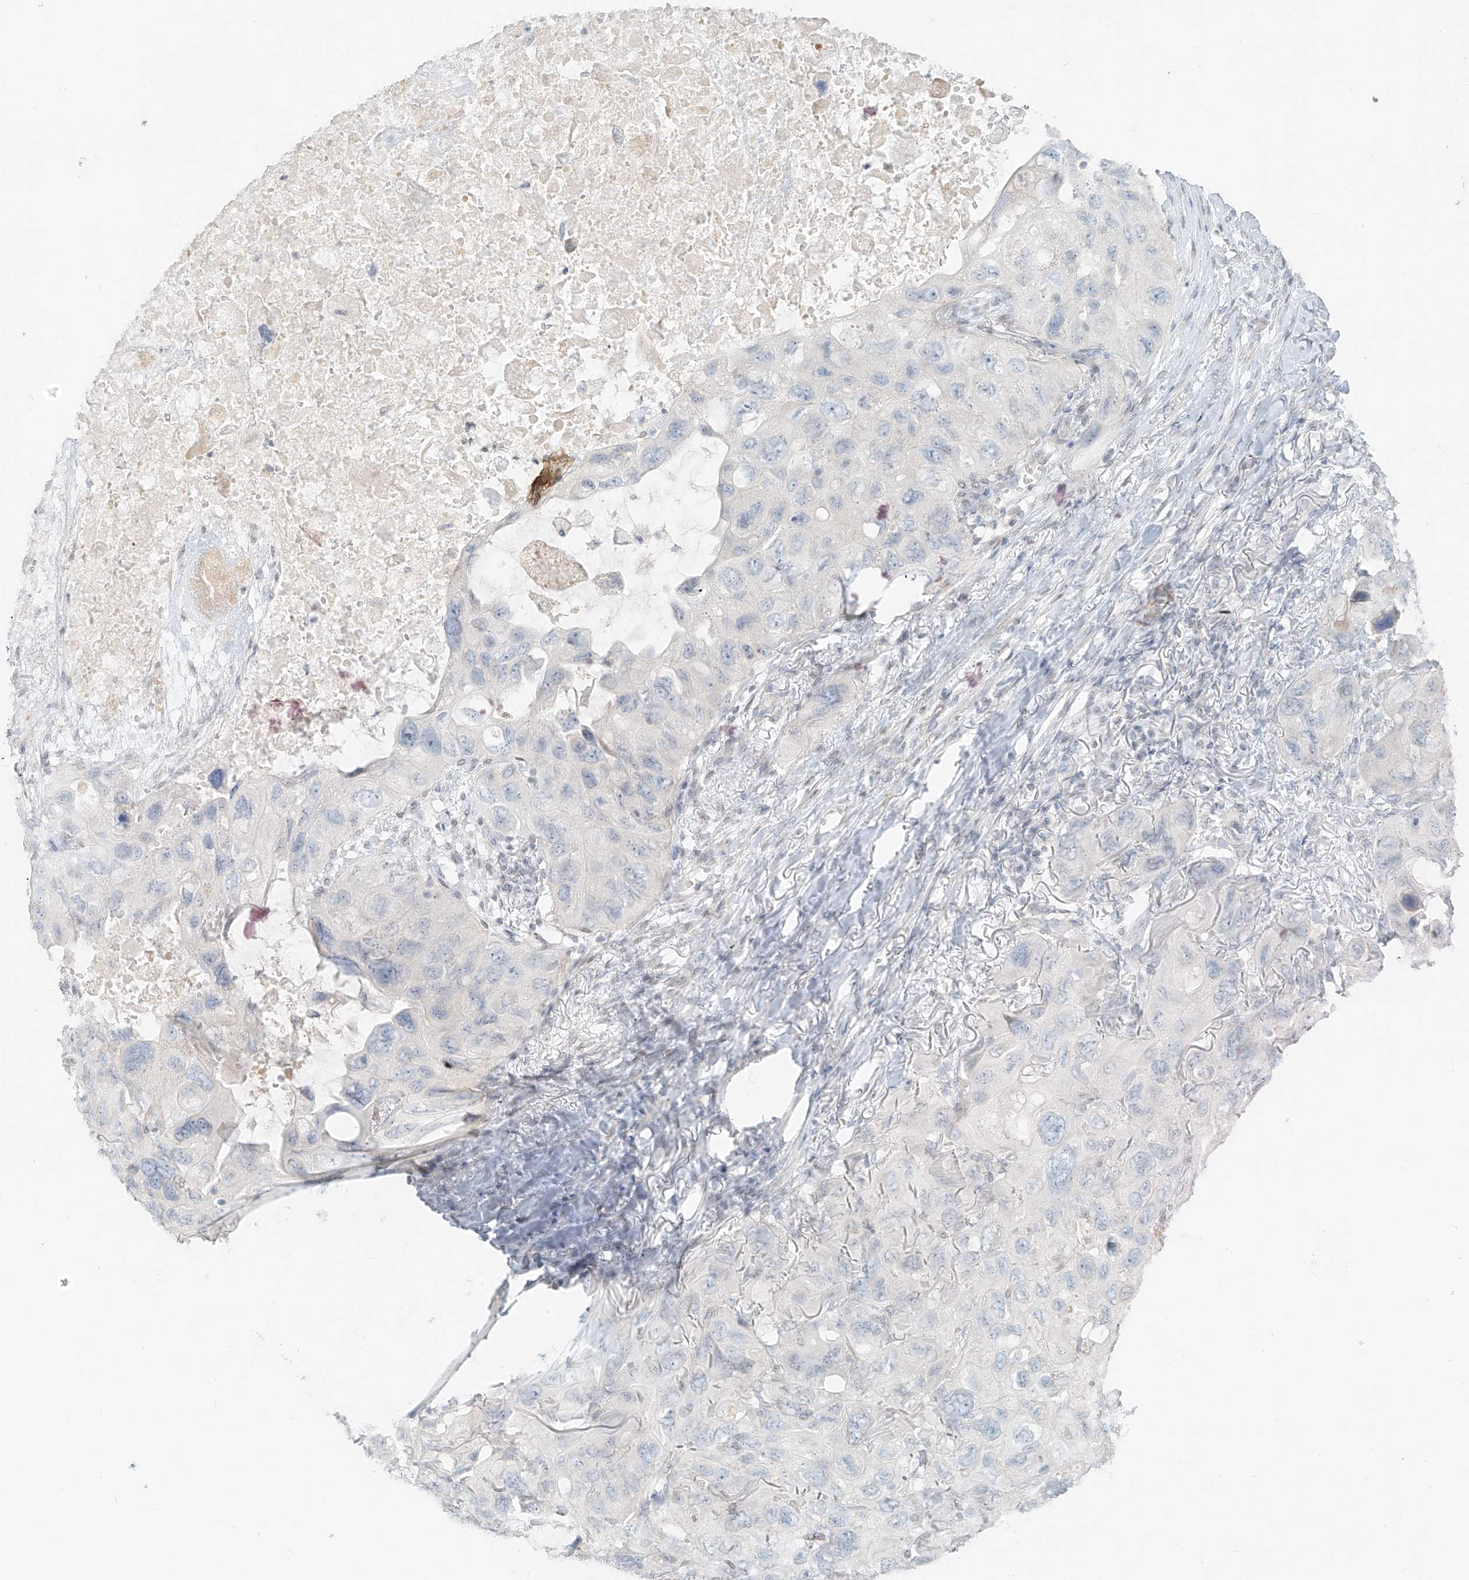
{"staining": {"intensity": "negative", "quantity": "none", "location": "none"}, "tissue": "lung cancer", "cell_type": "Tumor cells", "image_type": "cancer", "snomed": [{"axis": "morphology", "description": "Squamous cell carcinoma, NOS"}, {"axis": "topography", "description": "Lung"}], "caption": "Immunohistochemistry of lung squamous cell carcinoma exhibits no staining in tumor cells.", "gene": "OSBPL7", "patient": {"sex": "female", "age": 73}}